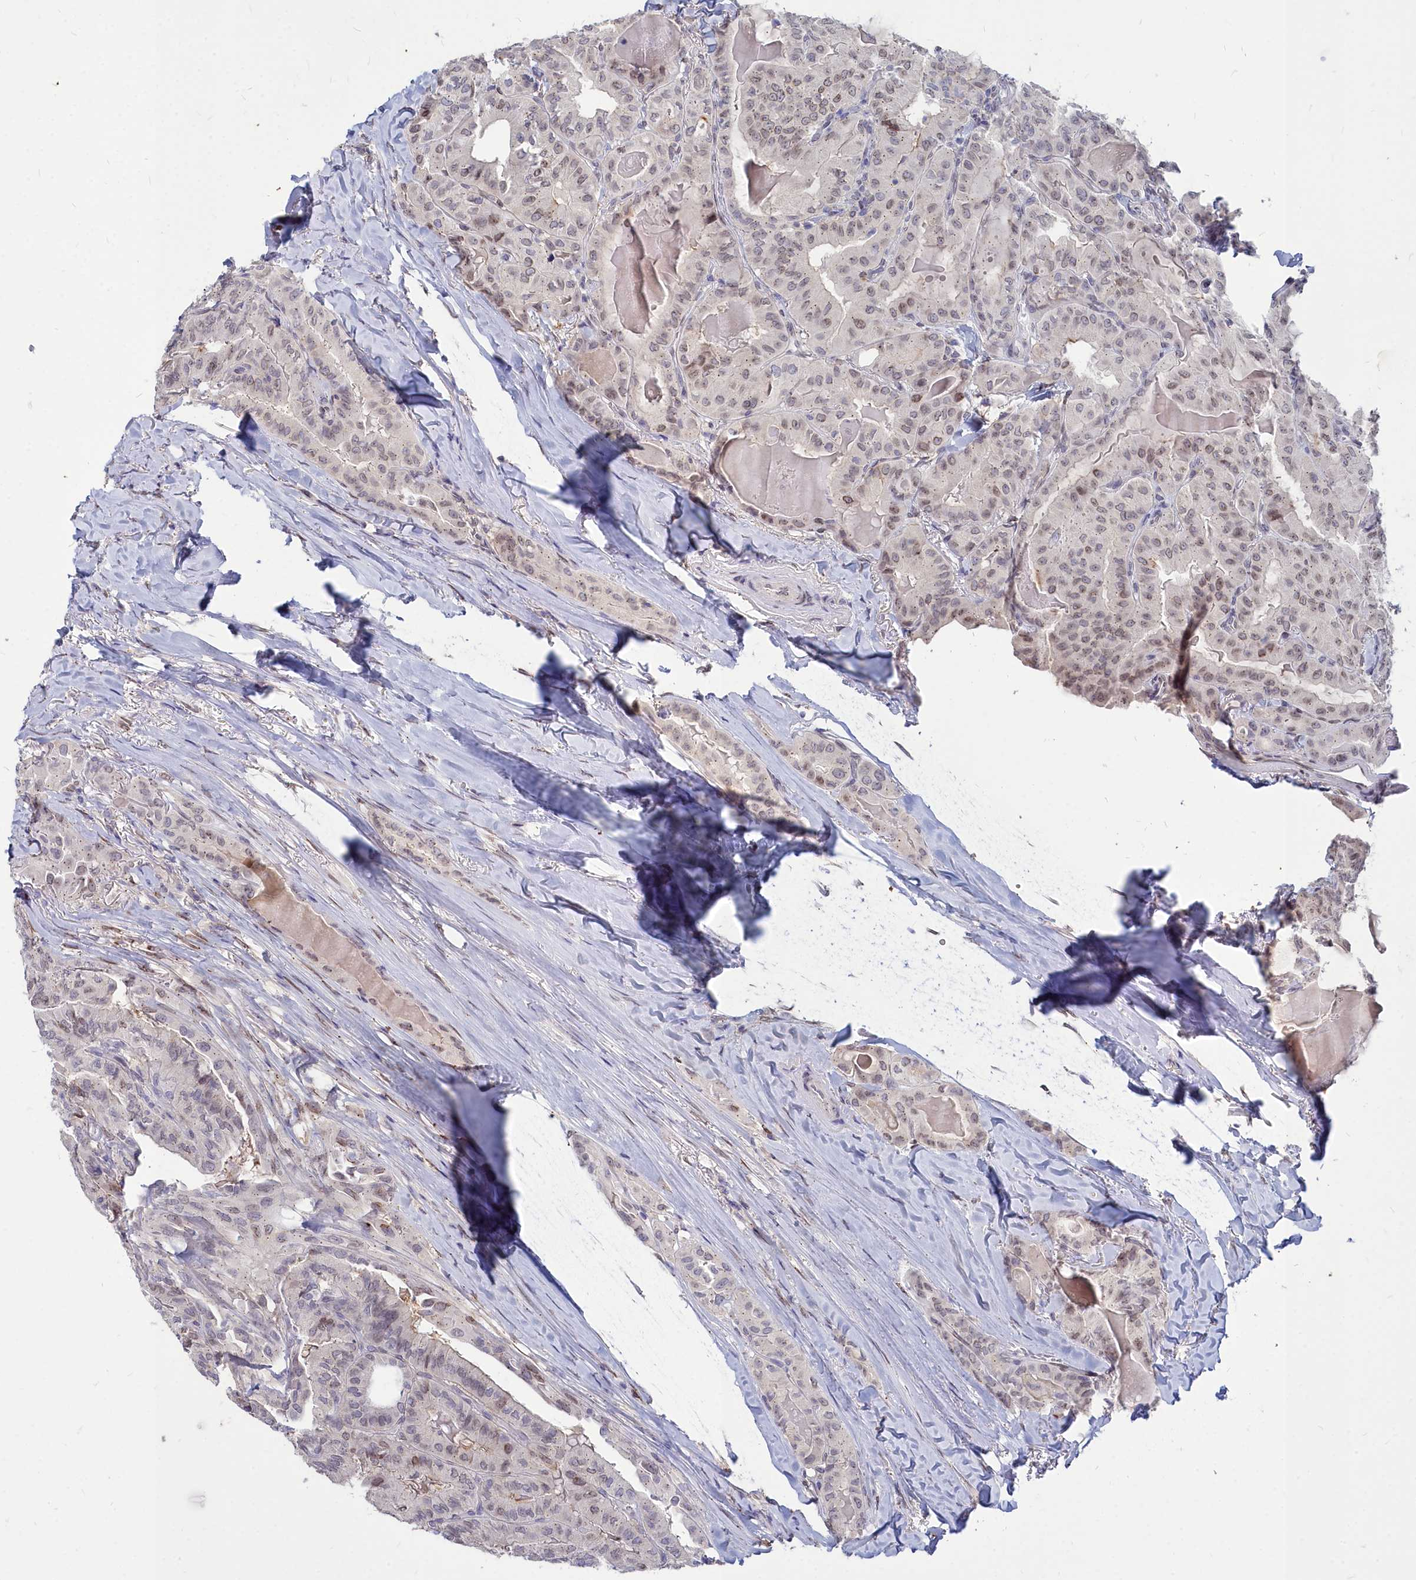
{"staining": {"intensity": "weak", "quantity": ">75%", "location": "cytoplasmic/membranous,nuclear"}, "tissue": "thyroid cancer", "cell_type": "Tumor cells", "image_type": "cancer", "snomed": [{"axis": "morphology", "description": "Papillary adenocarcinoma, NOS"}, {"axis": "topography", "description": "Thyroid gland"}], "caption": "Protein staining of thyroid cancer tissue reveals weak cytoplasmic/membranous and nuclear staining in approximately >75% of tumor cells.", "gene": "NOXA1", "patient": {"sex": "female", "age": 68}}